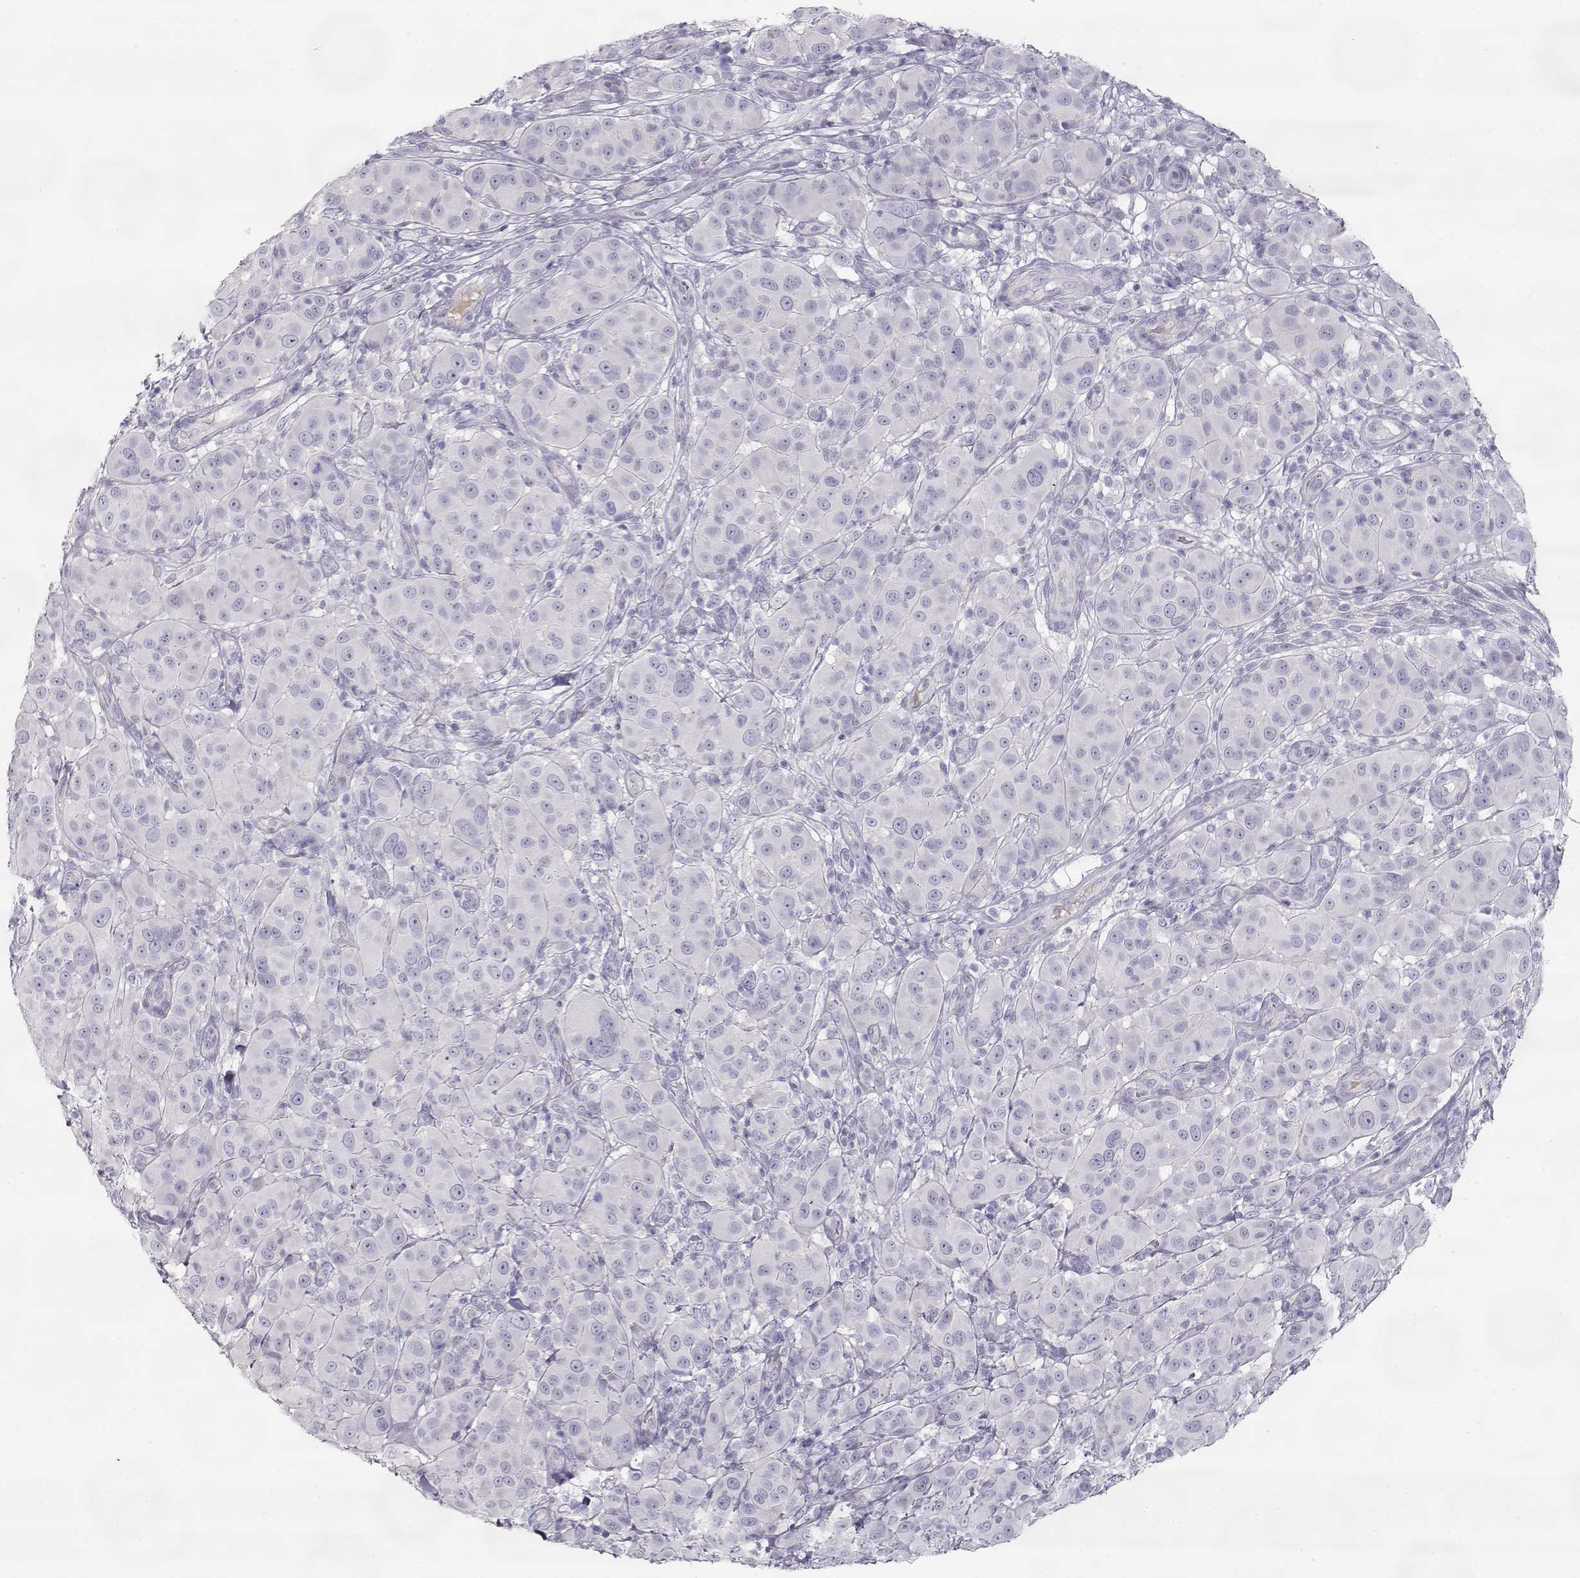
{"staining": {"intensity": "negative", "quantity": "none", "location": "none"}, "tissue": "melanoma", "cell_type": "Tumor cells", "image_type": "cancer", "snomed": [{"axis": "morphology", "description": "Malignant melanoma, NOS"}, {"axis": "topography", "description": "Skin"}], "caption": "Histopathology image shows no significant protein positivity in tumor cells of melanoma.", "gene": "SLCO6A1", "patient": {"sex": "female", "age": 87}}